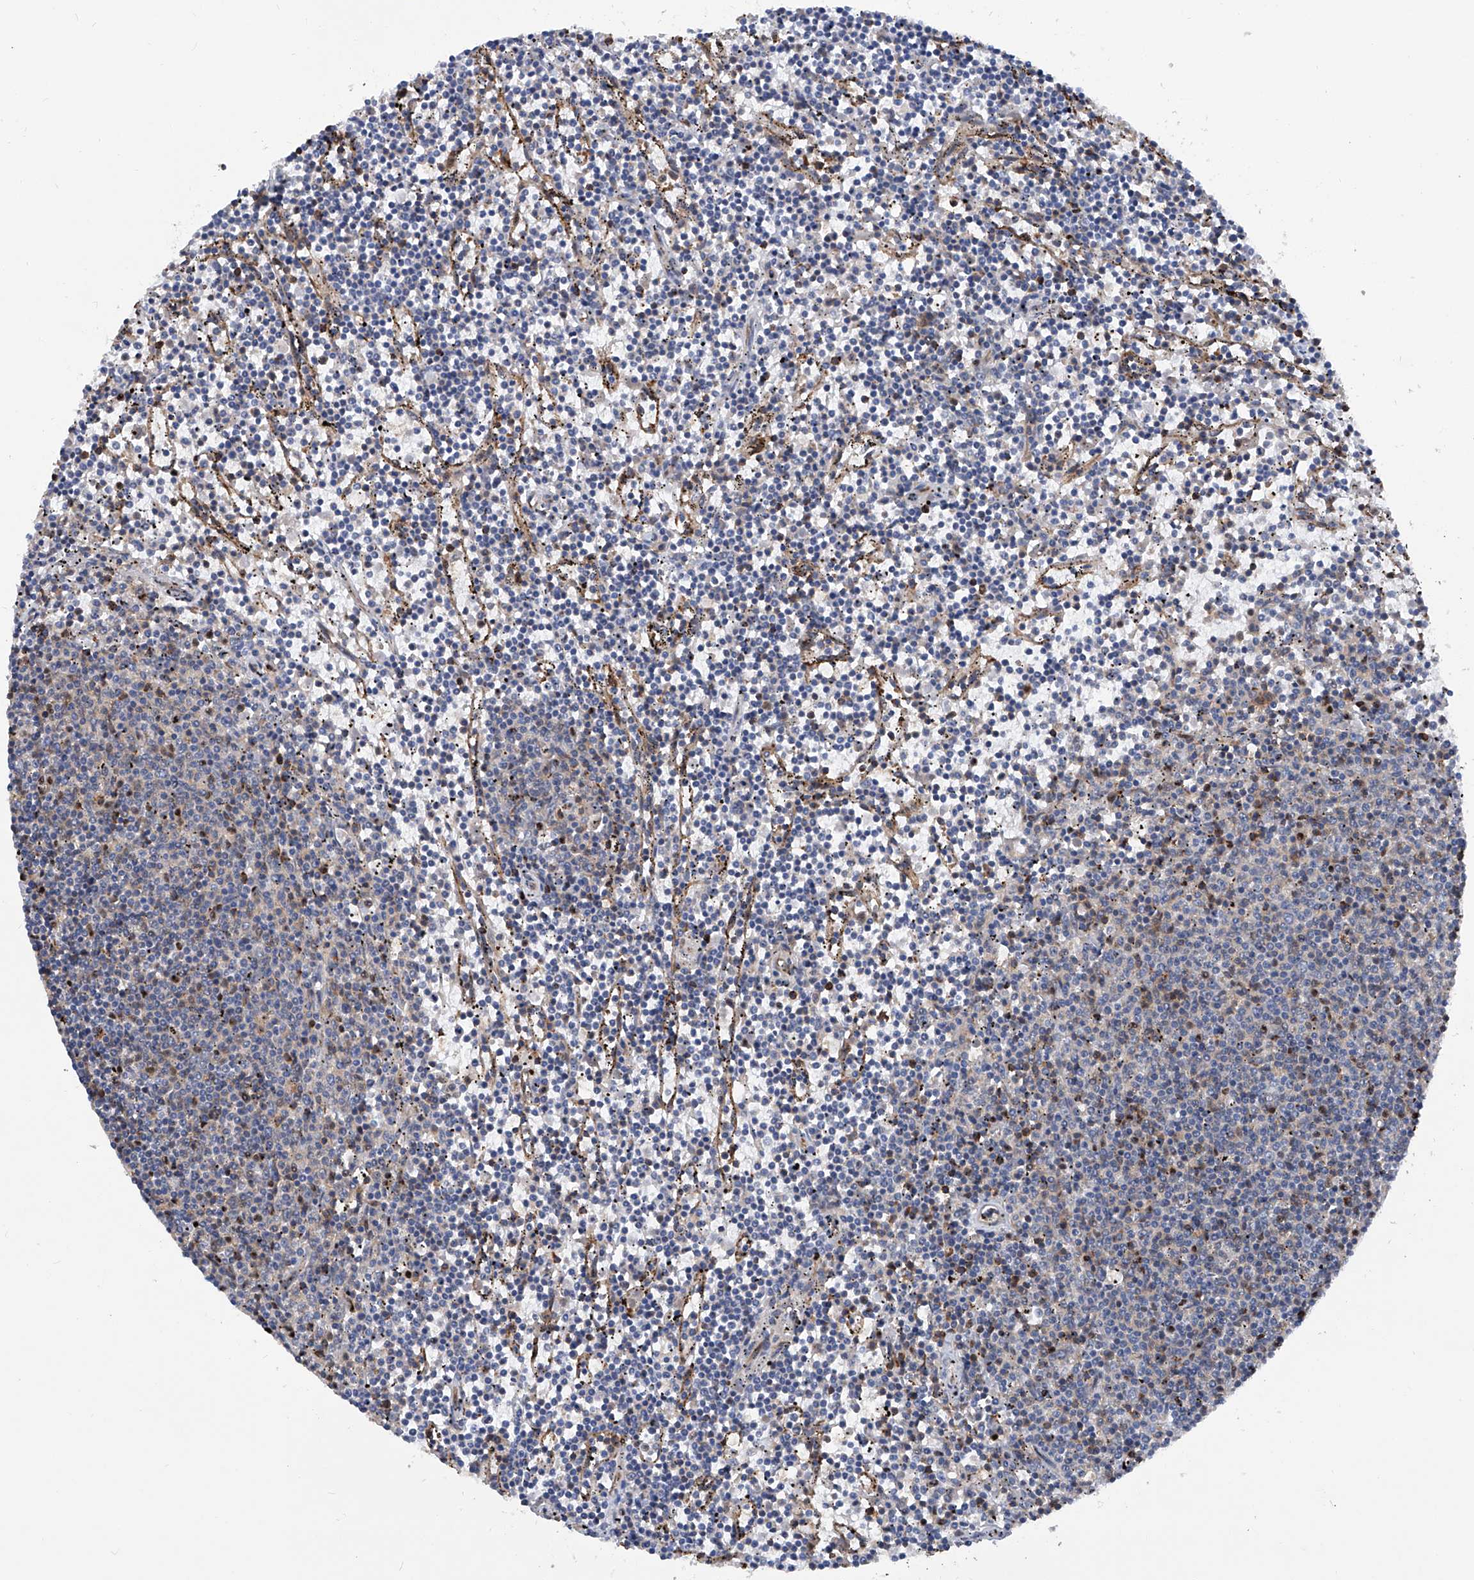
{"staining": {"intensity": "negative", "quantity": "none", "location": "none"}, "tissue": "lymphoma", "cell_type": "Tumor cells", "image_type": "cancer", "snomed": [{"axis": "morphology", "description": "Malignant lymphoma, non-Hodgkin's type, Low grade"}, {"axis": "topography", "description": "Spleen"}], "caption": "Tumor cells show no significant staining in malignant lymphoma, non-Hodgkin's type (low-grade). (DAB IHC with hematoxylin counter stain).", "gene": "NT5C3A", "patient": {"sex": "female", "age": 50}}